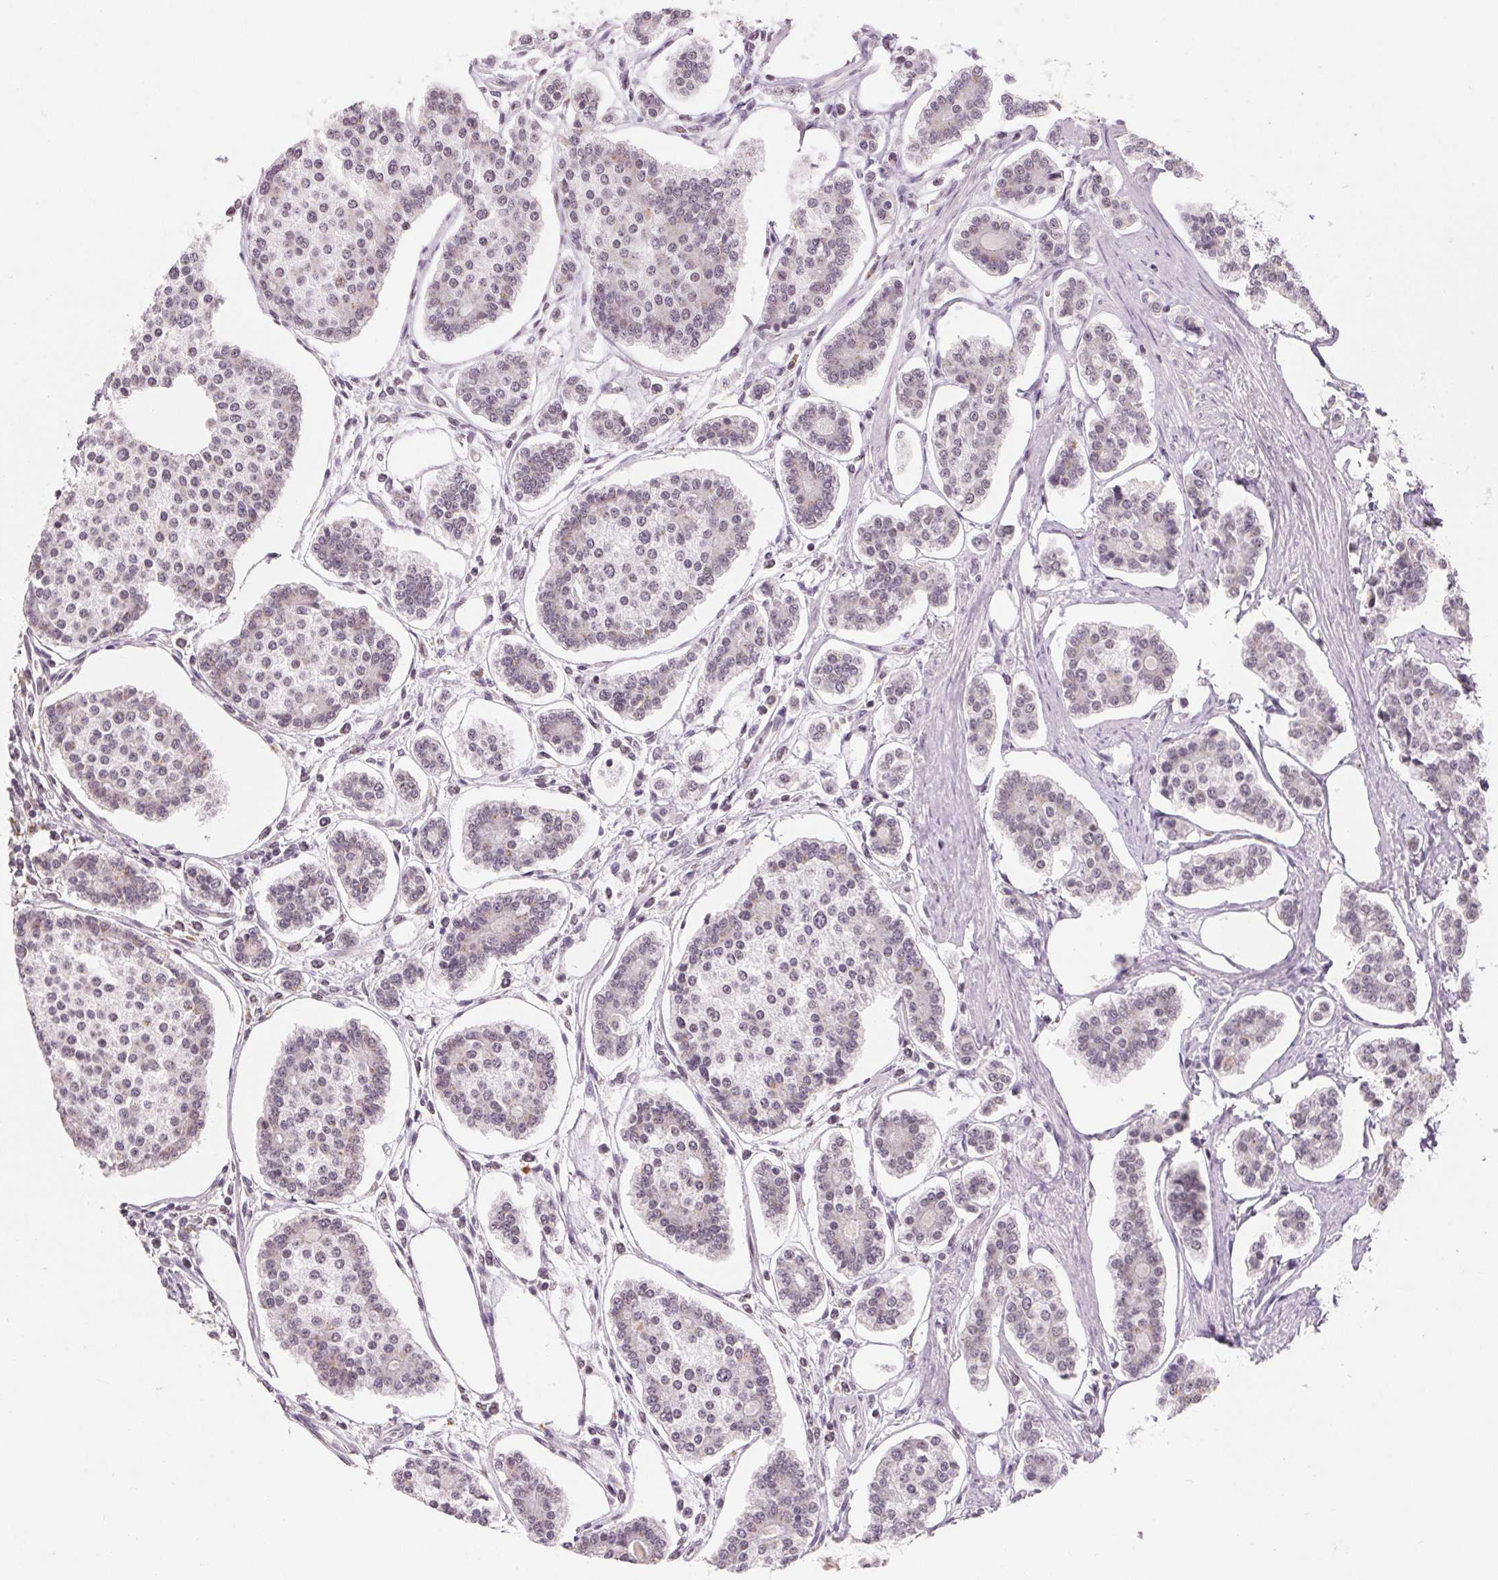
{"staining": {"intensity": "weak", "quantity": "<25%", "location": "nuclear"}, "tissue": "carcinoid", "cell_type": "Tumor cells", "image_type": "cancer", "snomed": [{"axis": "morphology", "description": "Carcinoid, malignant, NOS"}, {"axis": "topography", "description": "Small intestine"}], "caption": "Tumor cells show no significant positivity in malignant carcinoid.", "gene": "NXF3", "patient": {"sex": "female", "age": 65}}